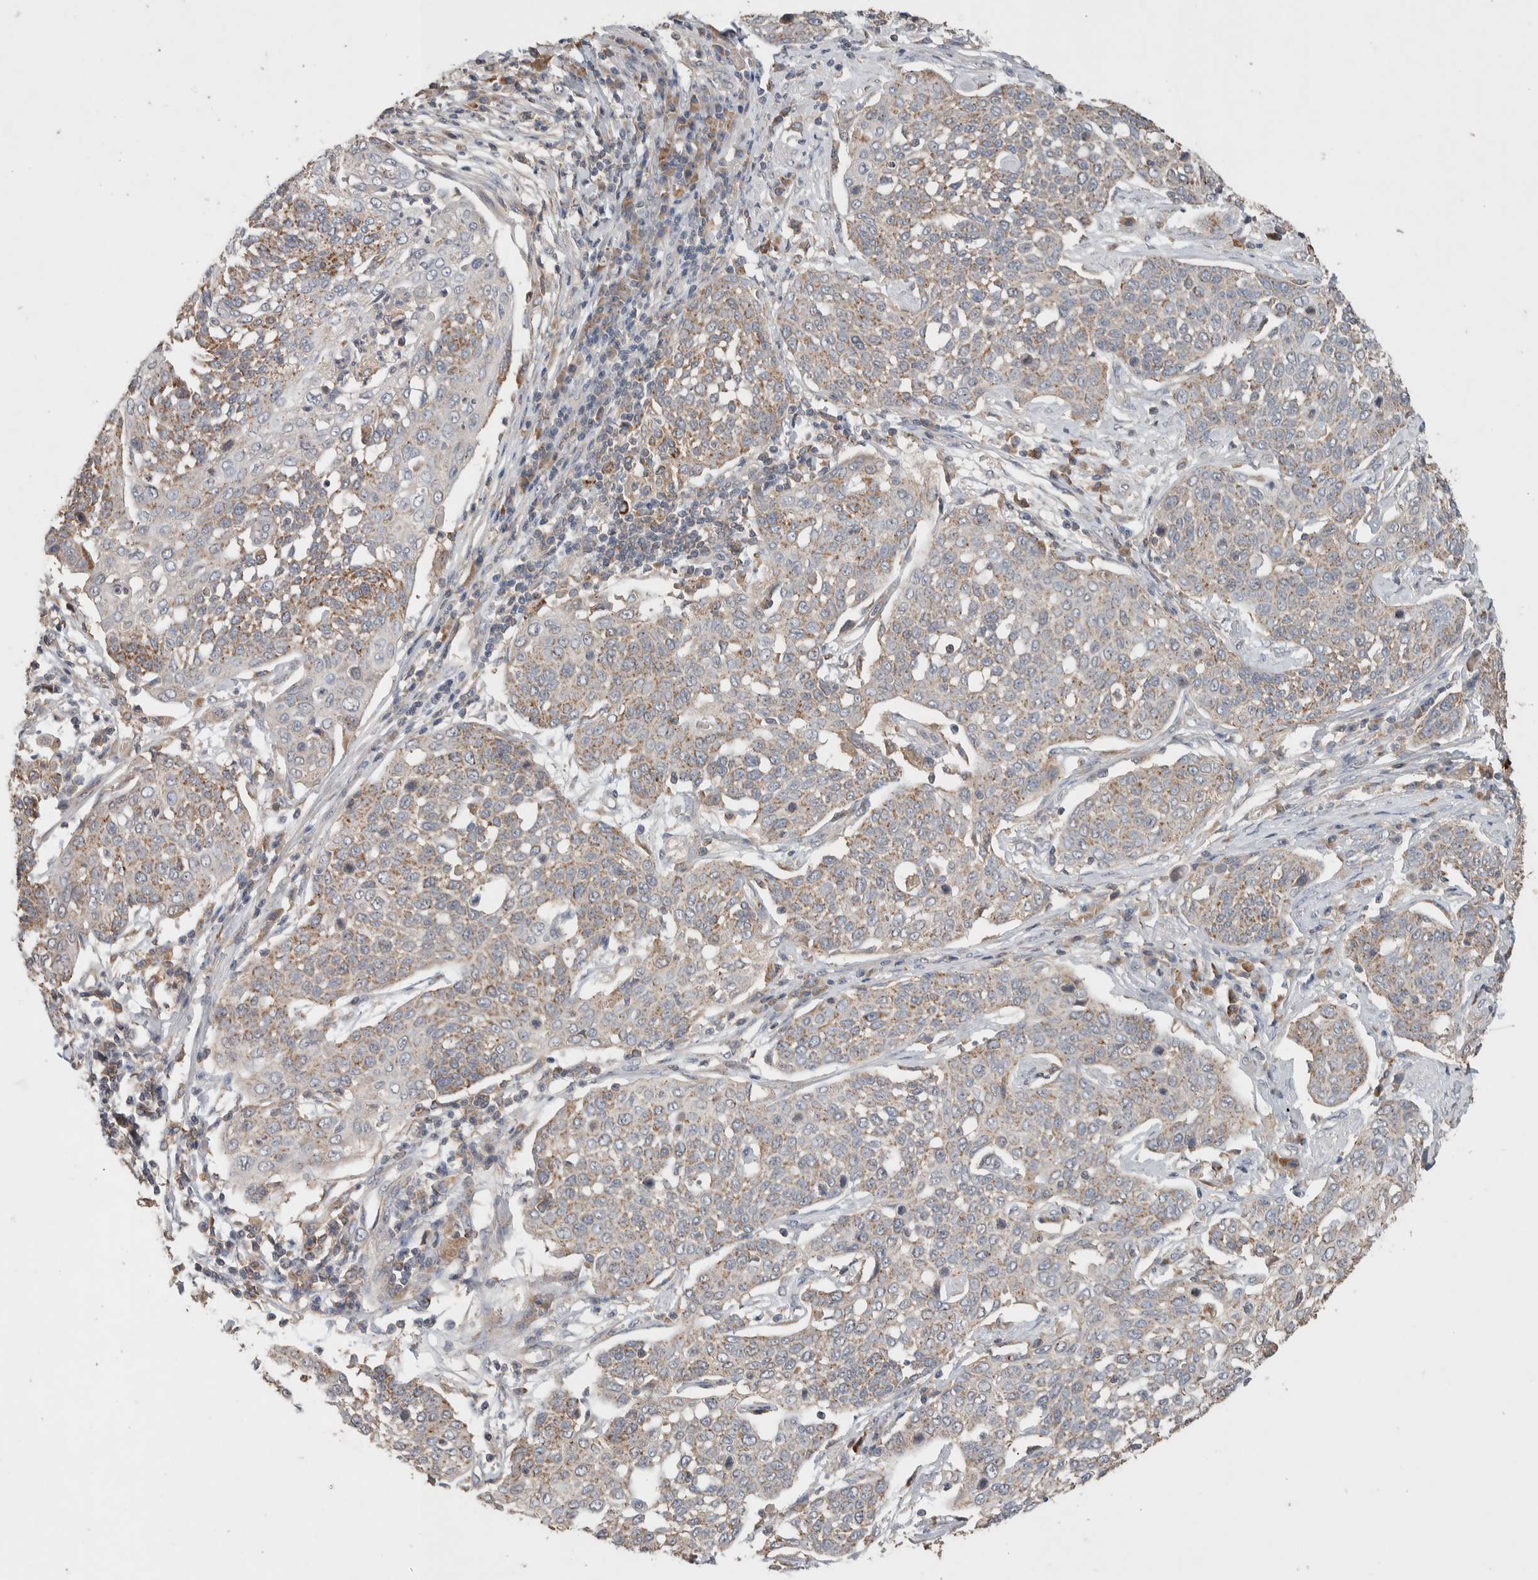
{"staining": {"intensity": "moderate", "quantity": "25%-75%", "location": "cytoplasmic/membranous"}, "tissue": "cervical cancer", "cell_type": "Tumor cells", "image_type": "cancer", "snomed": [{"axis": "morphology", "description": "Squamous cell carcinoma, NOS"}, {"axis": "topography", "description": "Cervix"}], "caption": "Cervical cancer (squamous cell carcinoma) stained for a protein (brown) demonstrates moderate cytoplasmic/membranous positive expression in approximately 25%-75% of tumor cells.", "gene": "DEPTOR", "patient": {"sex": "female", "age": 34}}